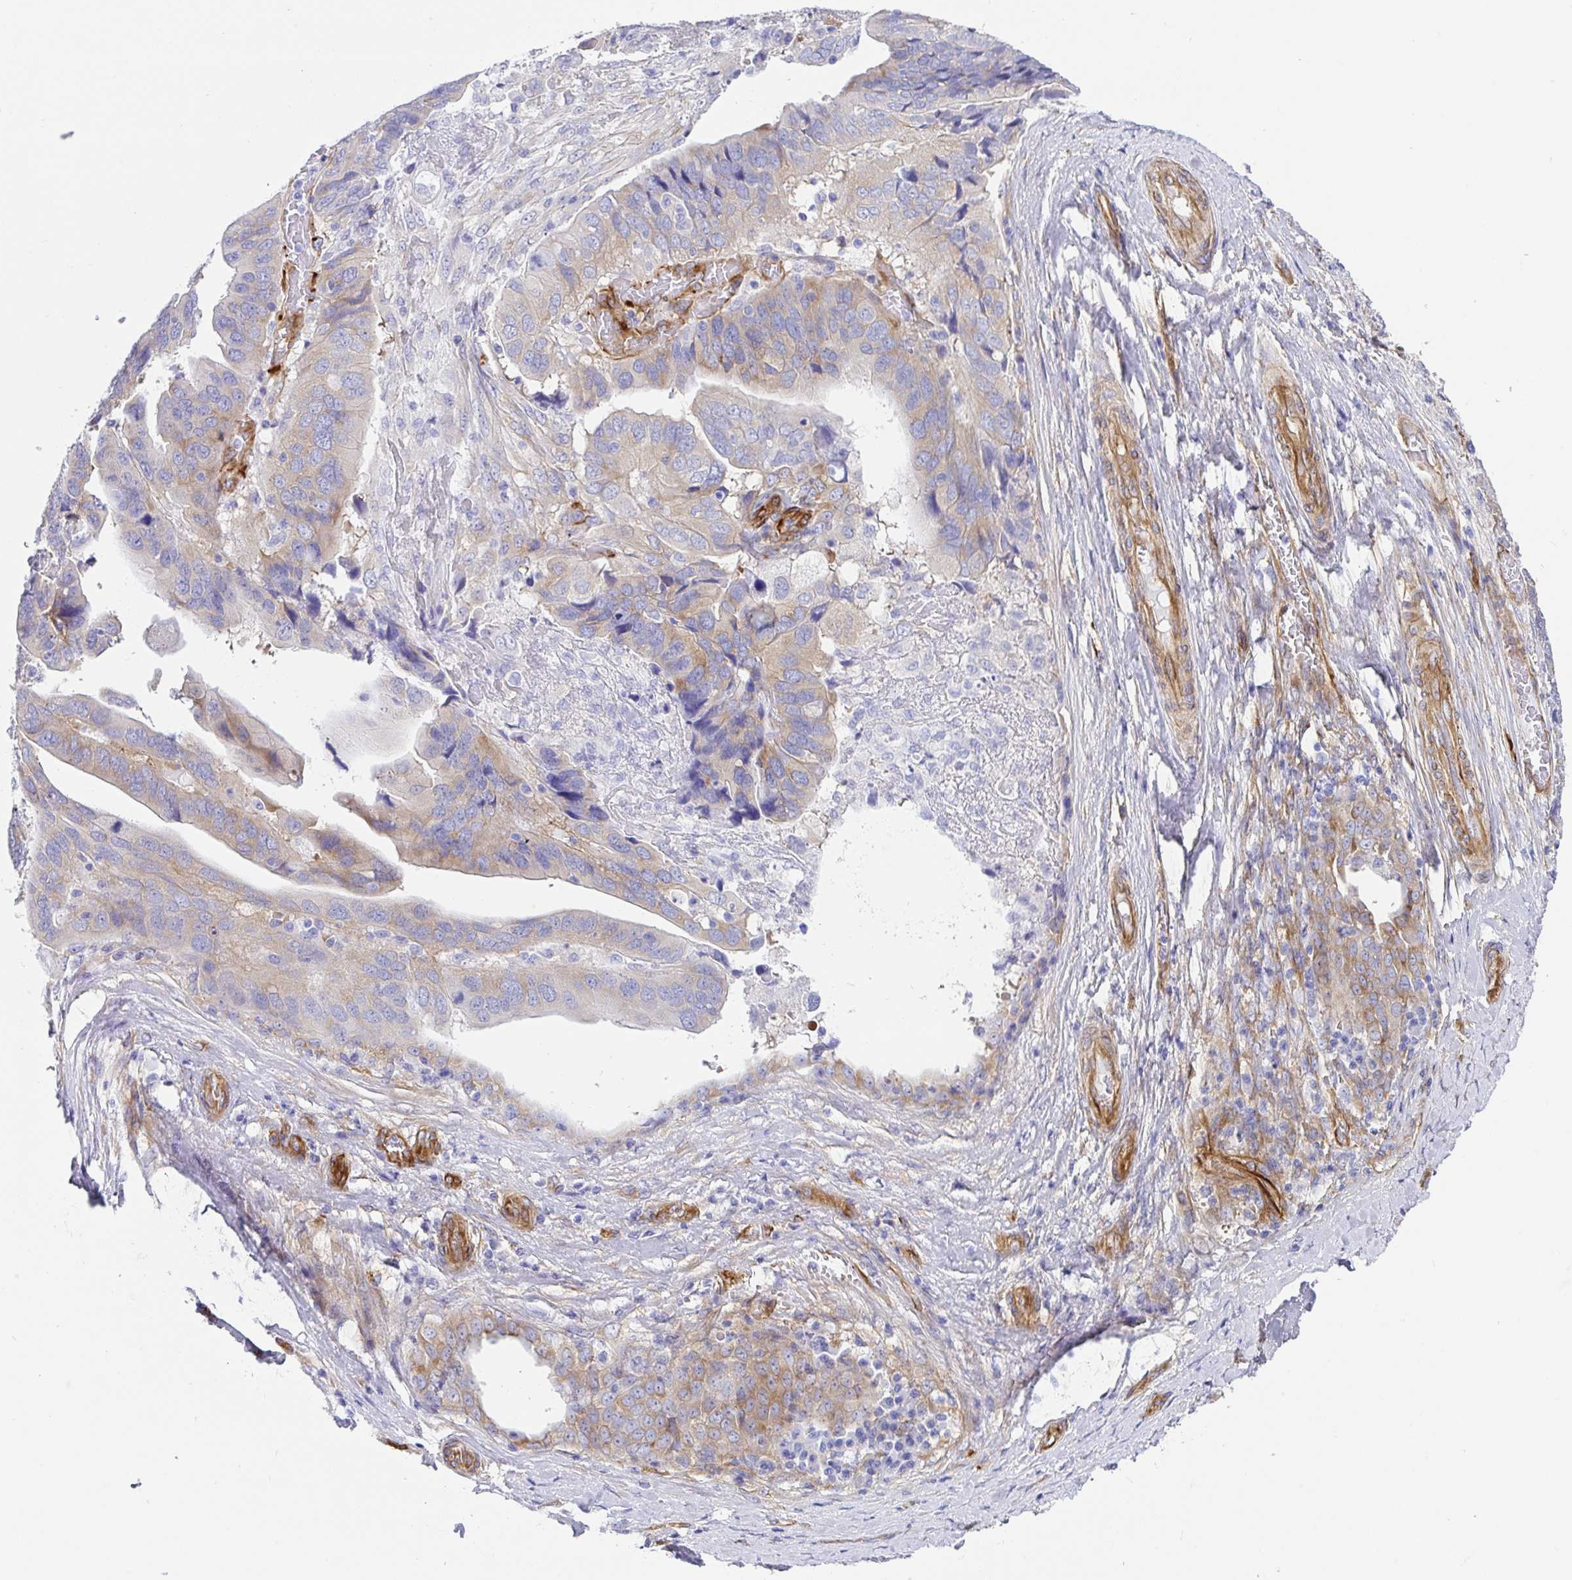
{"staining": {"intensity": "weak", "quantity": "25%-75%", "location": "cytoplasmic/membranous"}, "tissue": "ovarian cancer", "cell_type": "Tumor cells", "image_type": "cancer", "snomed": [{"axis": "morphology", "description": "Cystadenocarcinoma, serous, NOS"}, {"axis": "topography", "description": "Ovary"}], "caption": "Approximately 25%-75% of tumor cells in human ovarian serous cystadenocarcinoma display weak cytoplasmic/membranous protein positivity as visualized by brown immunohistochemical staining.", "gene": "DOCK1", "patient": {"sex": "female", "age": 79}}